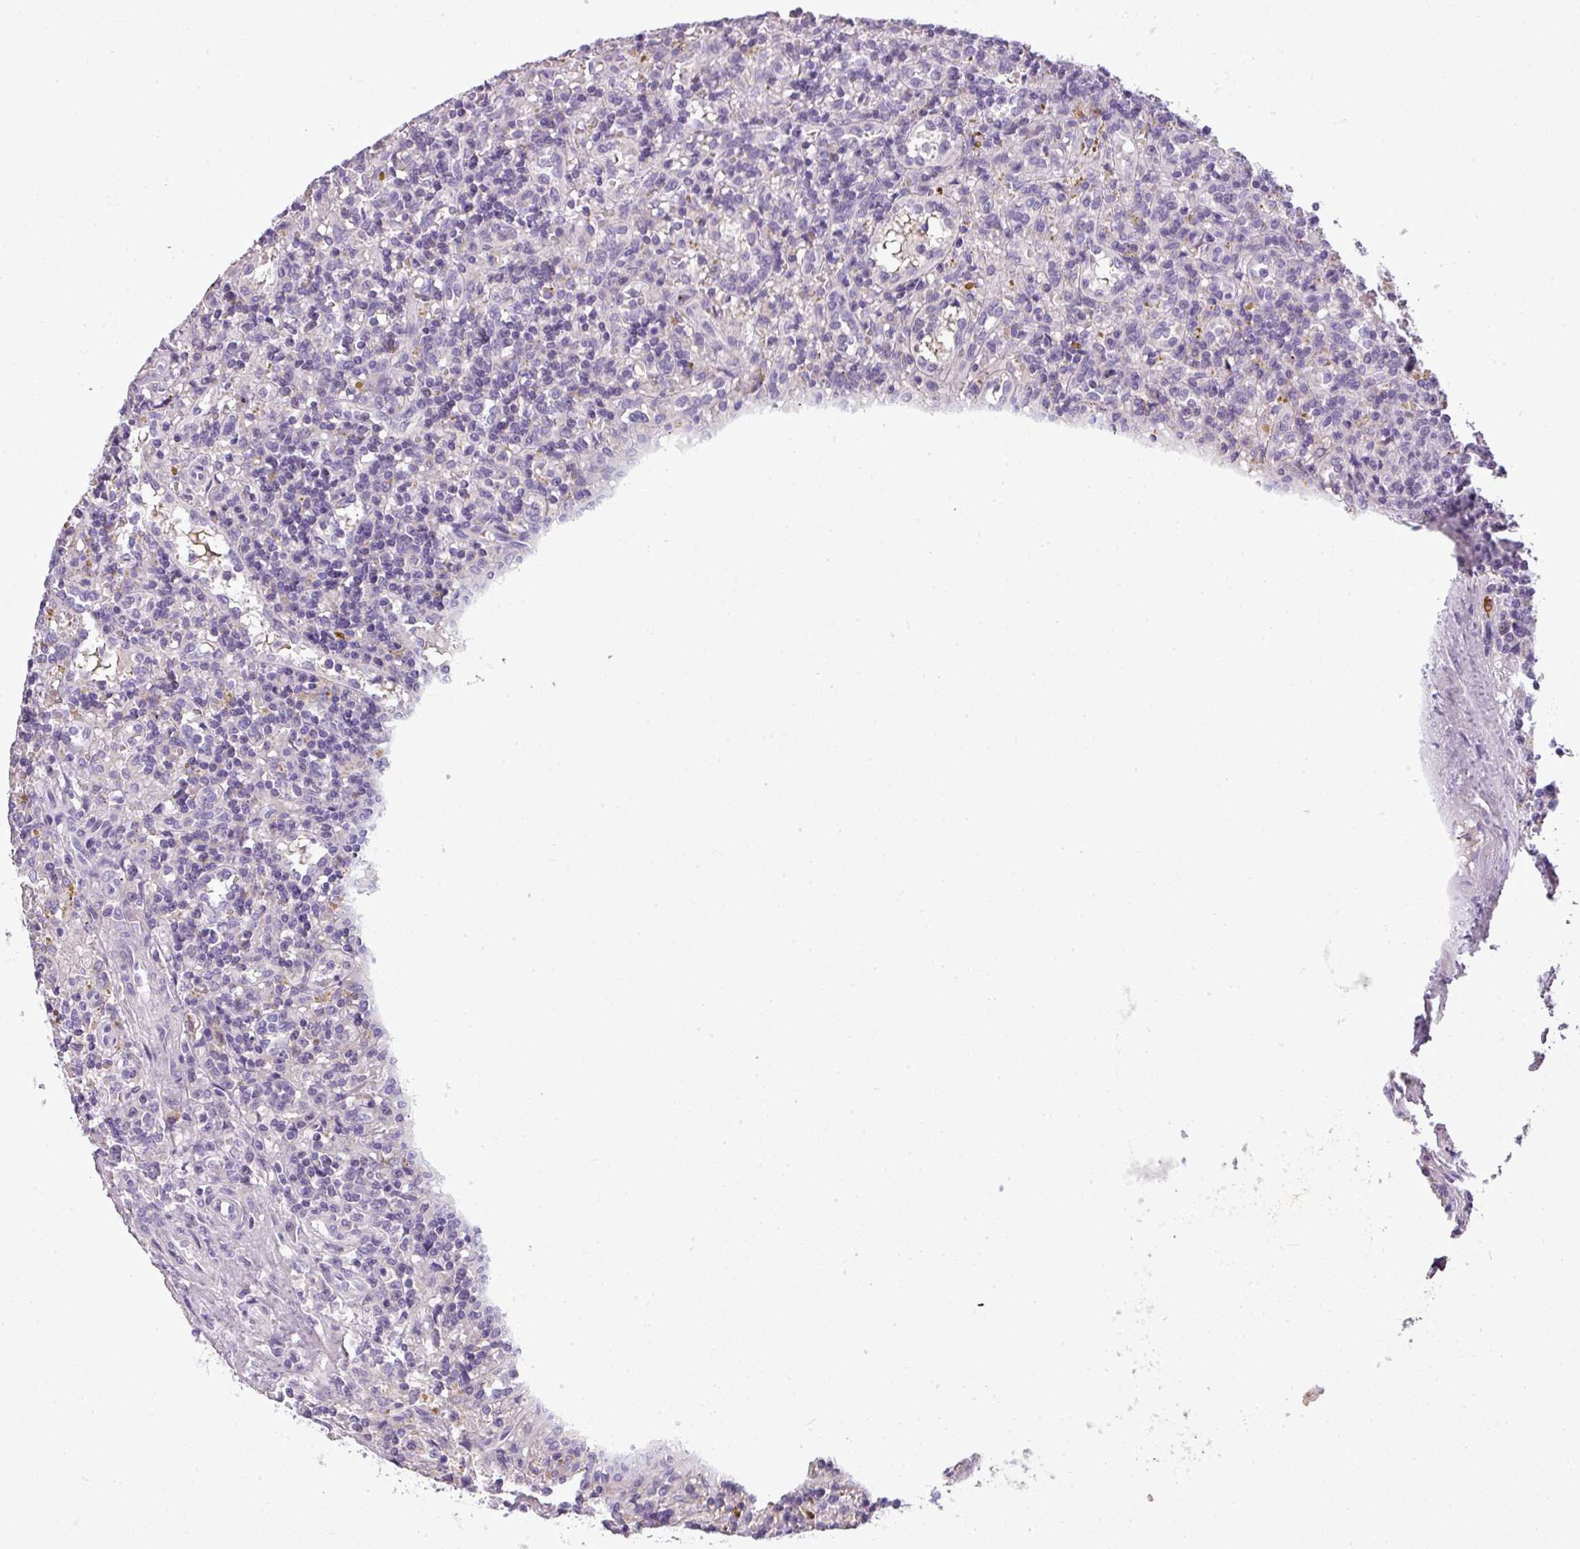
{"staining": {"intensity": "negative", "quantity": "none", "location": "none"}, "tissue": "lymphoma", "cell_type": "Tumor cells", "image_type": "cancer", "snomed": [{"axis": "morphology", "description": "Malignant lymphoma, non-Hodgkin's type, Low grade"}, {"axis": "topography", "description": "Spleen"}], "caption": "Immunohistochemistry of low-grade malignant lymphoma, non-Hodgkin's type demonstrates no expression in tumor cells.", "gene": "C4B", "patient": {"sex": "male", "age": 67}}